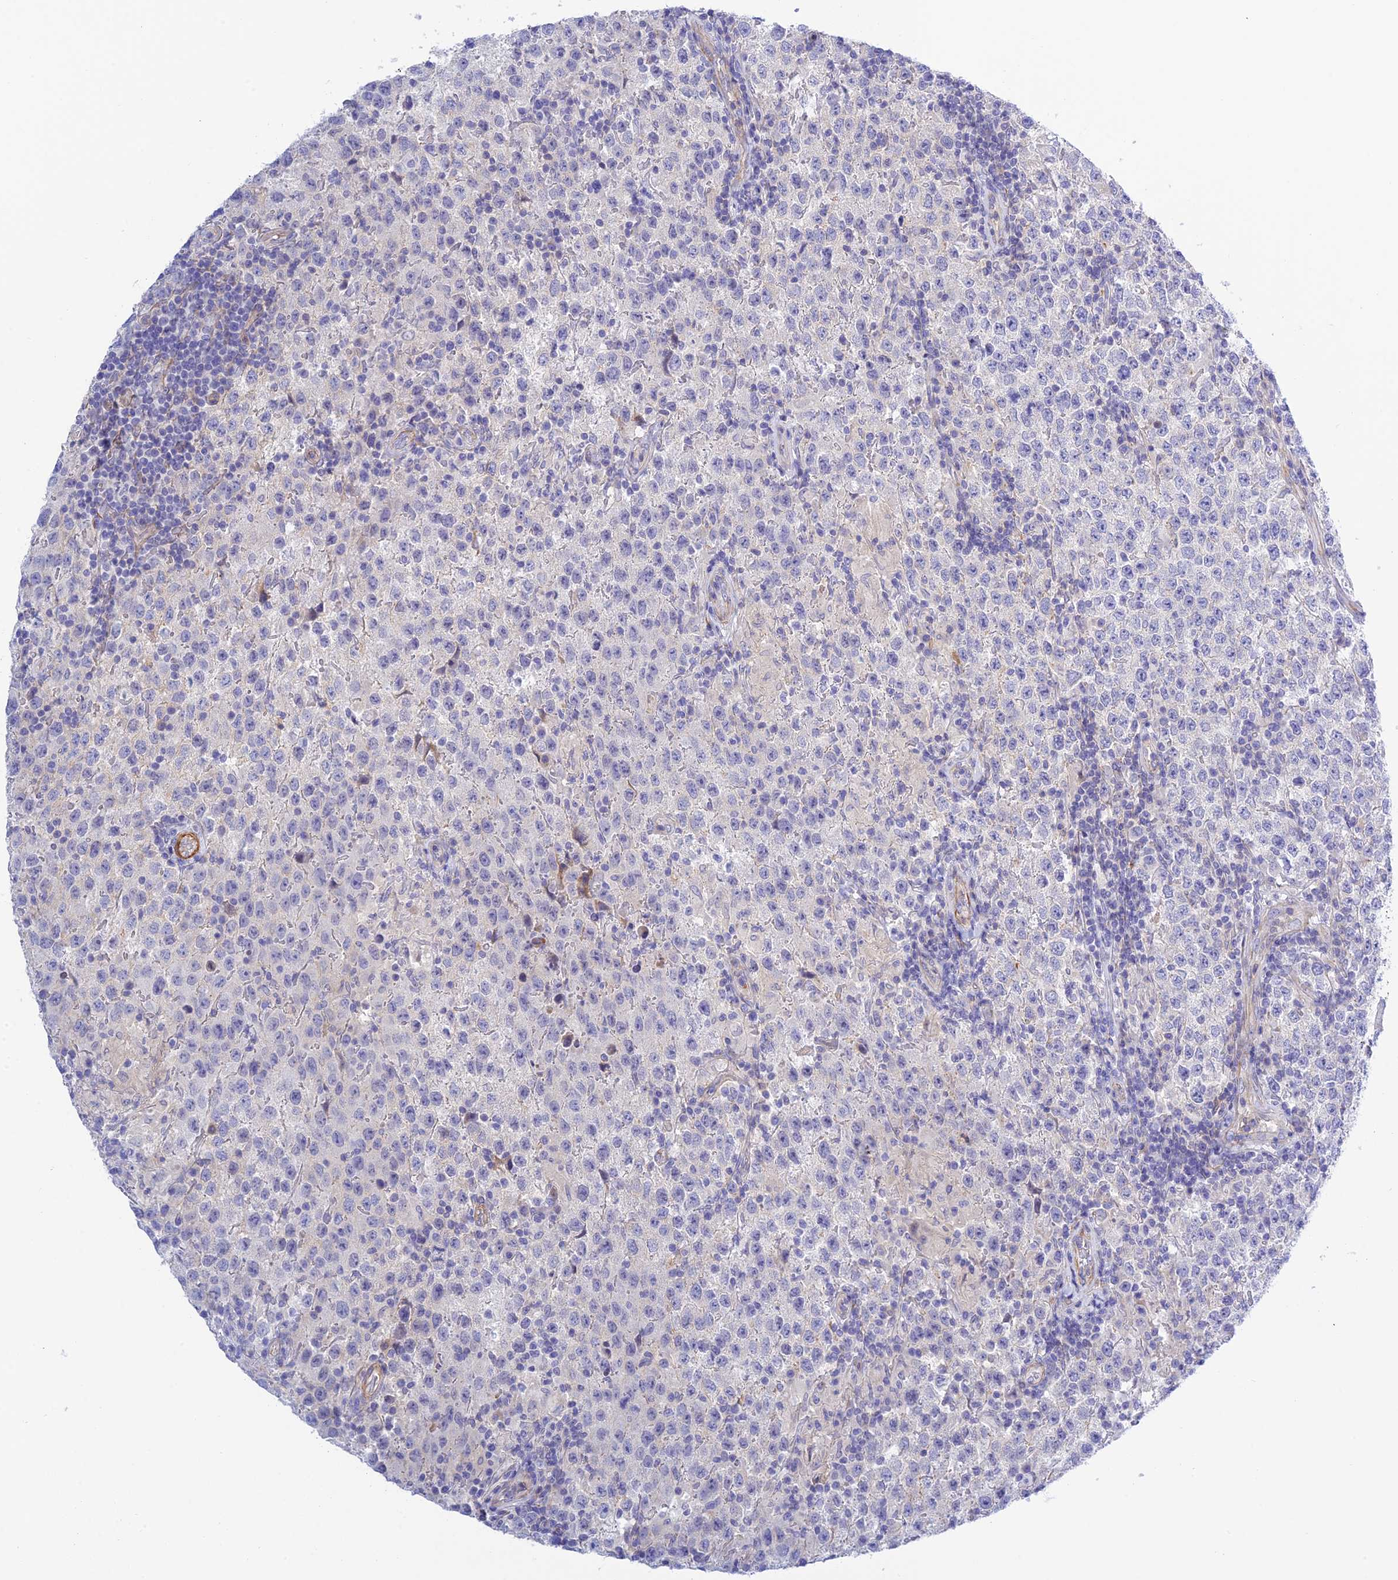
{"staining": {"intensity": "negative", "quantity": "none", "location": "none"}, "tissue": "testis cancer", "cell_type": "Tumor cells", "image_type": "cancer", "snomed": [{"axis": "morphology", "description": "Seminoma, NOS"}, {"axis": "morphology", "description": "Carcinoma, Embryonal, NOS"}, {"axis": "topography", "description": "Testis"}], "caption": "Testis cancer stained for a protein using immunohistochemistry (IHC) demonstrates no positivity tumor cells.", "gene": "ZDHHC16", "patient": {"sex": "male", "age": 41}}